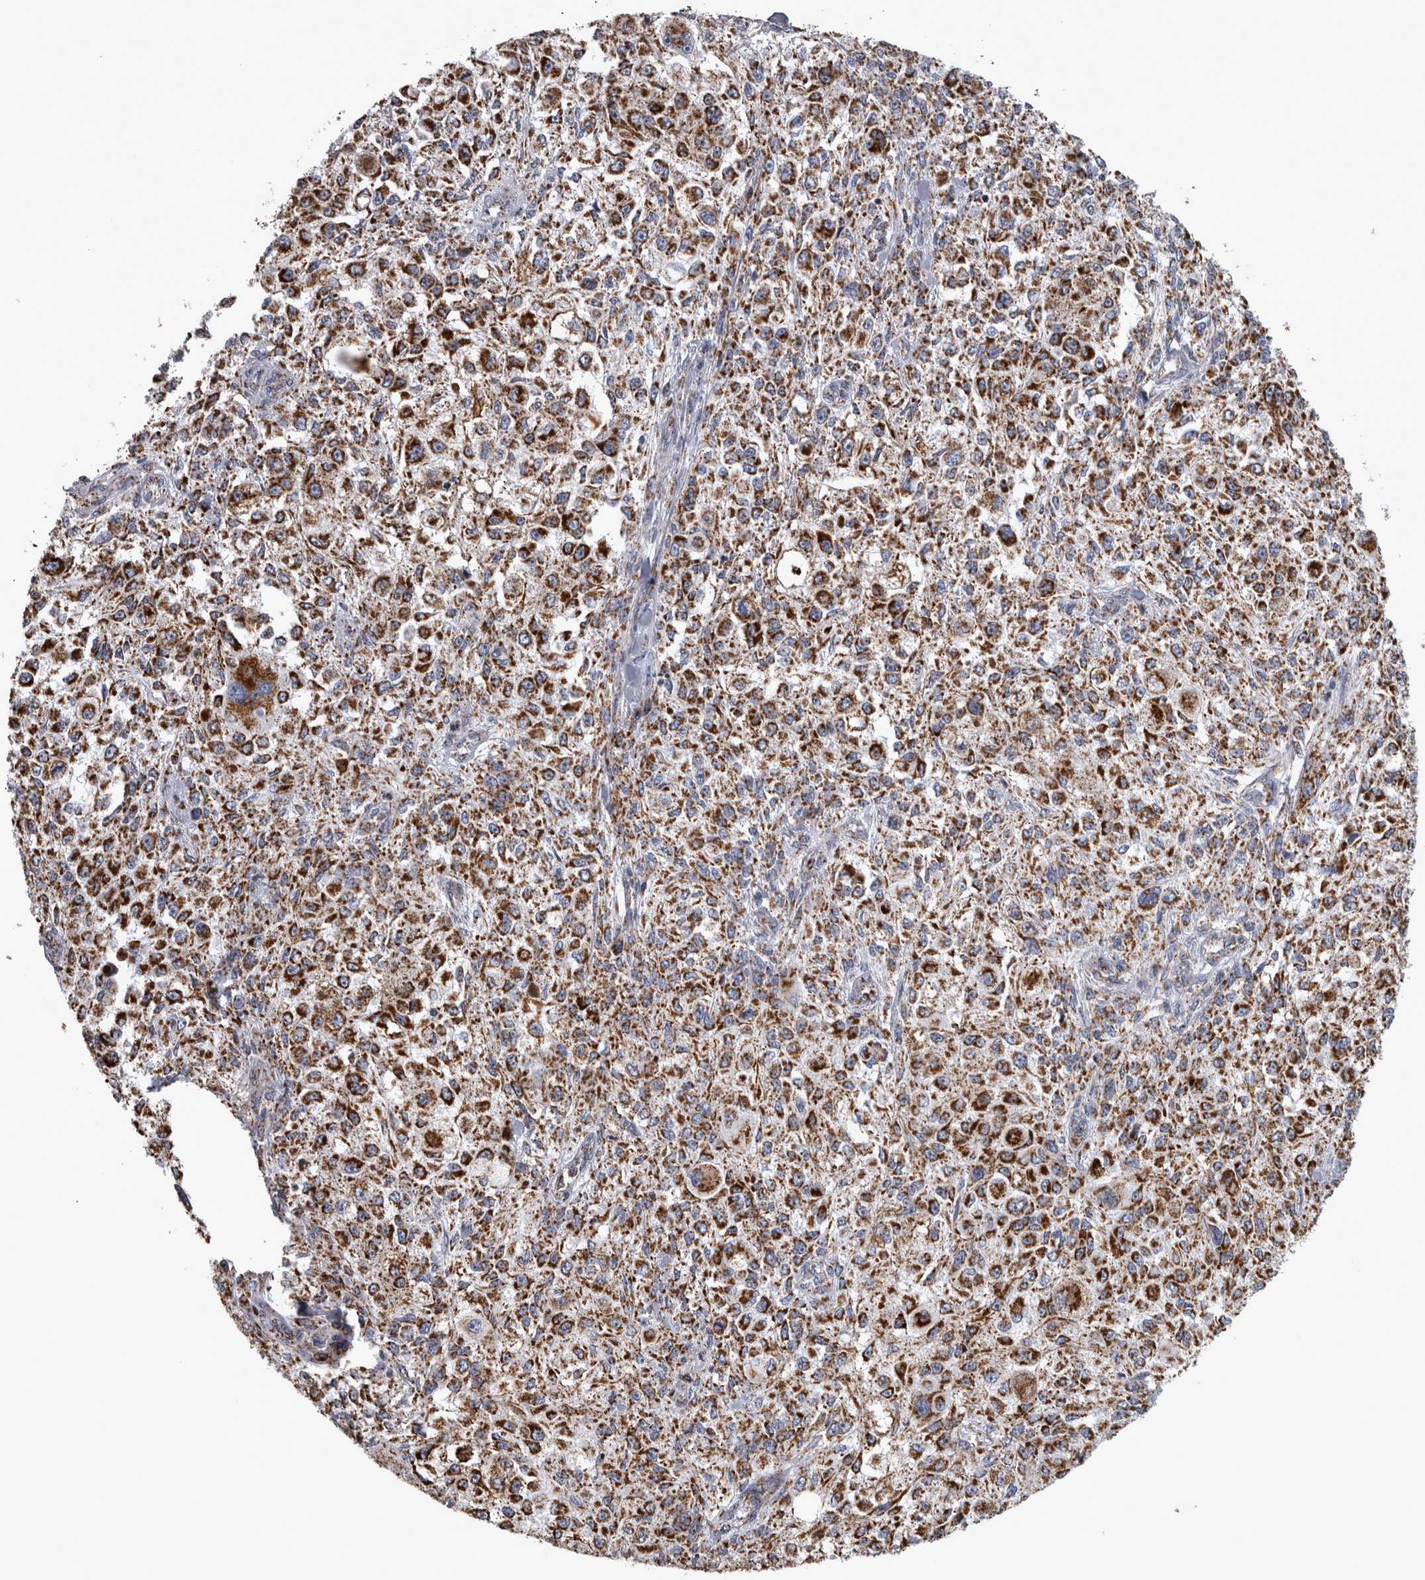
{"staining": {"intensity": "strong", "quantity": ">75%", "location": "cytoplasmic/membranous"}, "tissue": "melanoma", "cell_type": "Tumor cells", "image_type": "cancer", "snomed": [{"axis": "morphology", "description": "Necrosis, NOS"}, {"axis": "morphology", "description": "Malignant melanoma, NOS"}, {"axis": "topography", "description": "Skin"}], "caption": "High-power microscopy captured an immunohistochemistry (IHC) photomicrograph of melanoma, revealing strong cytoplasmic/membranous positivity in about >75% of tumor cells.", "gene": "MDH2", "patient": {"sex": "female", "age": 87}}